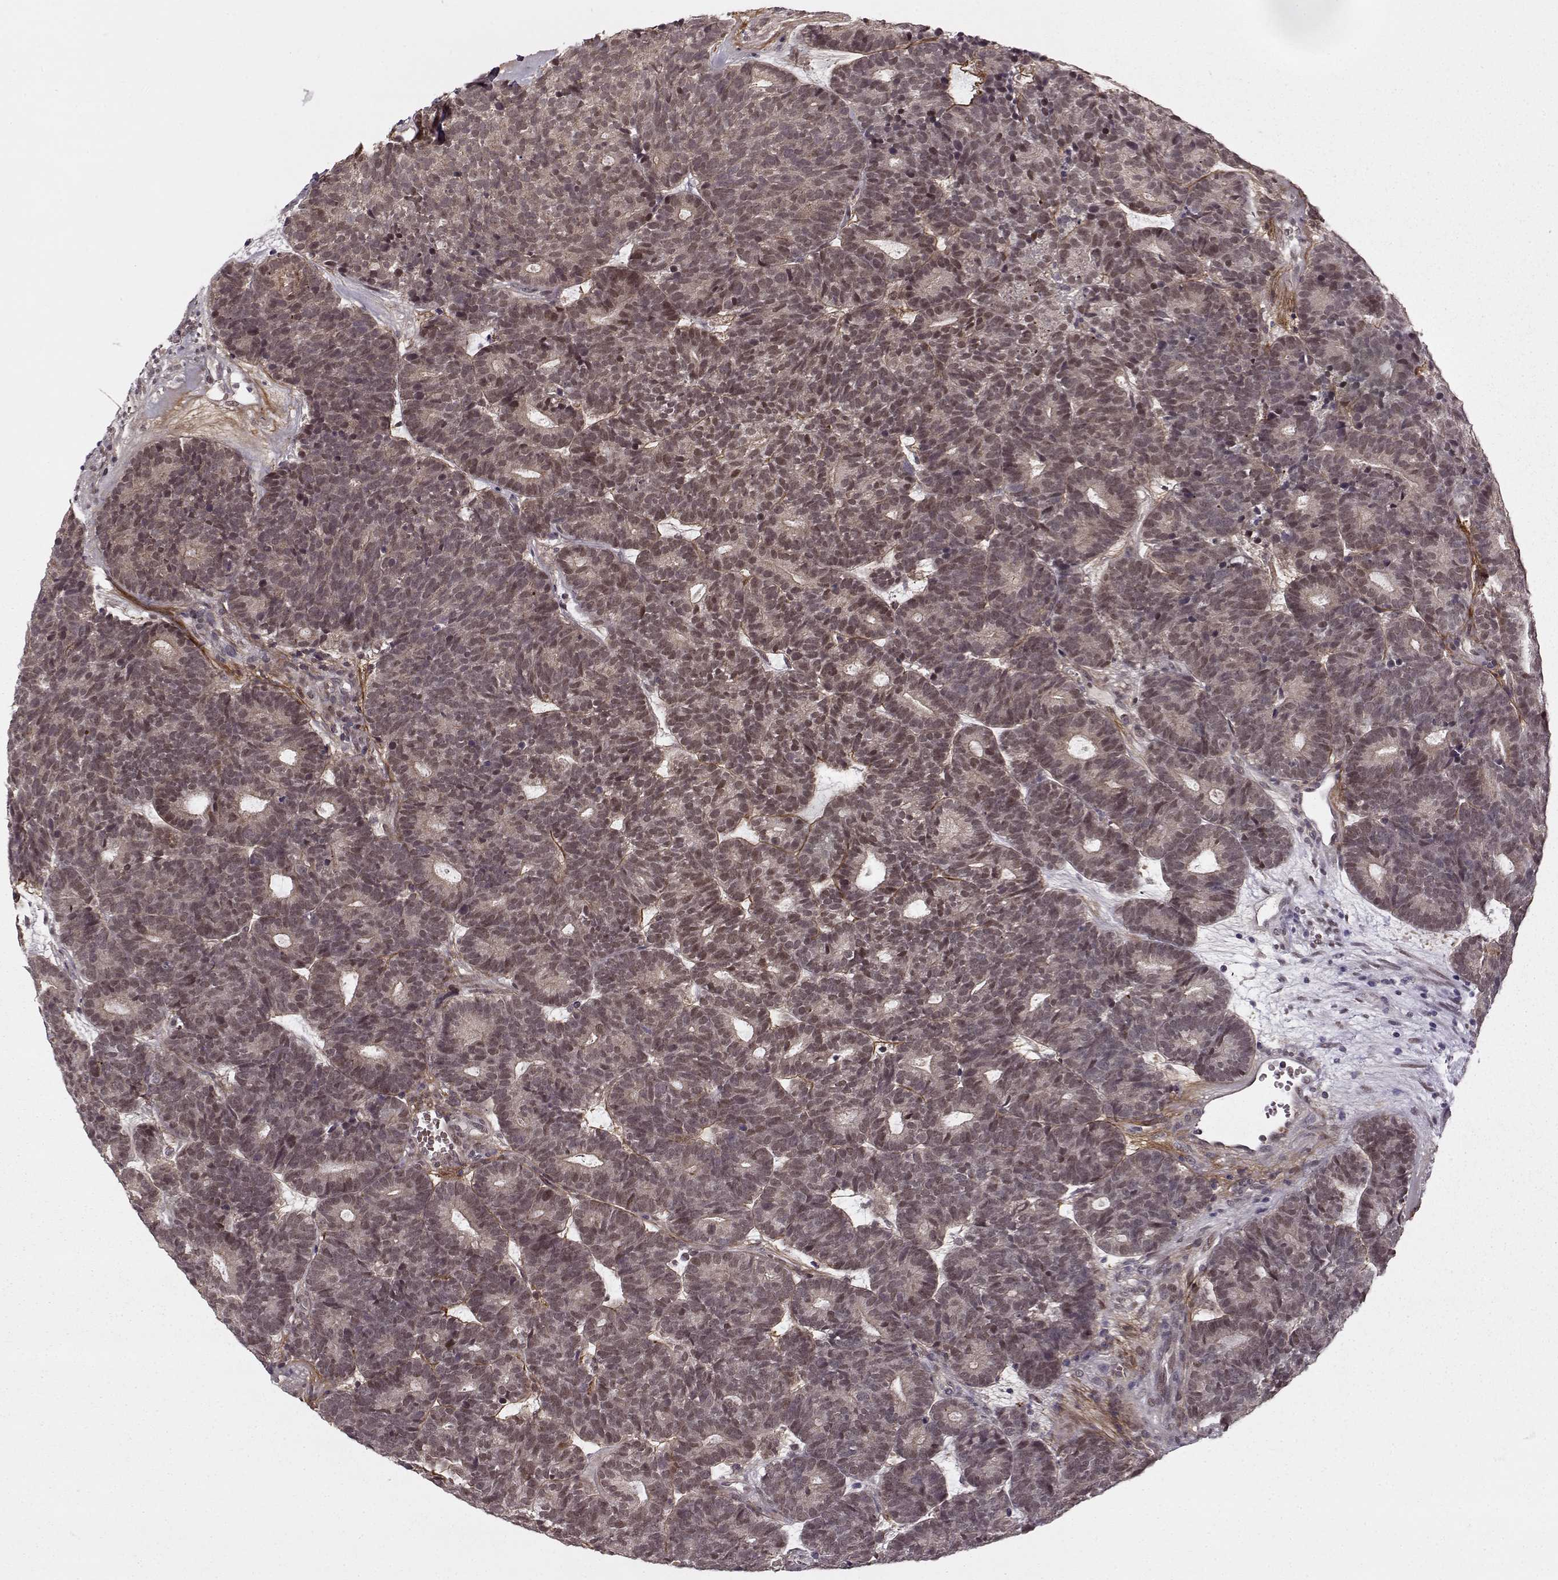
{"staining": {"intensity": "weak", "quantity": "<25%", "location": "nuclear"}, "tissue": "head and neck cancer", "cell_type": "Tumor cells", "image_type": "cancer", "snomed": [{"axis": "morphology", "description": "Adenocarcinoma, NOS"}, {"axis": "topography", "description": "Head-Neck"}], "caption": "DAB (3,3'-diaminobenzidine) immunohistochemical staining of human head and neck cancer reveals no significant staining in tumor cells.", "gene": "DENND4B", "patient": {"sex": "female", "age": 81}}